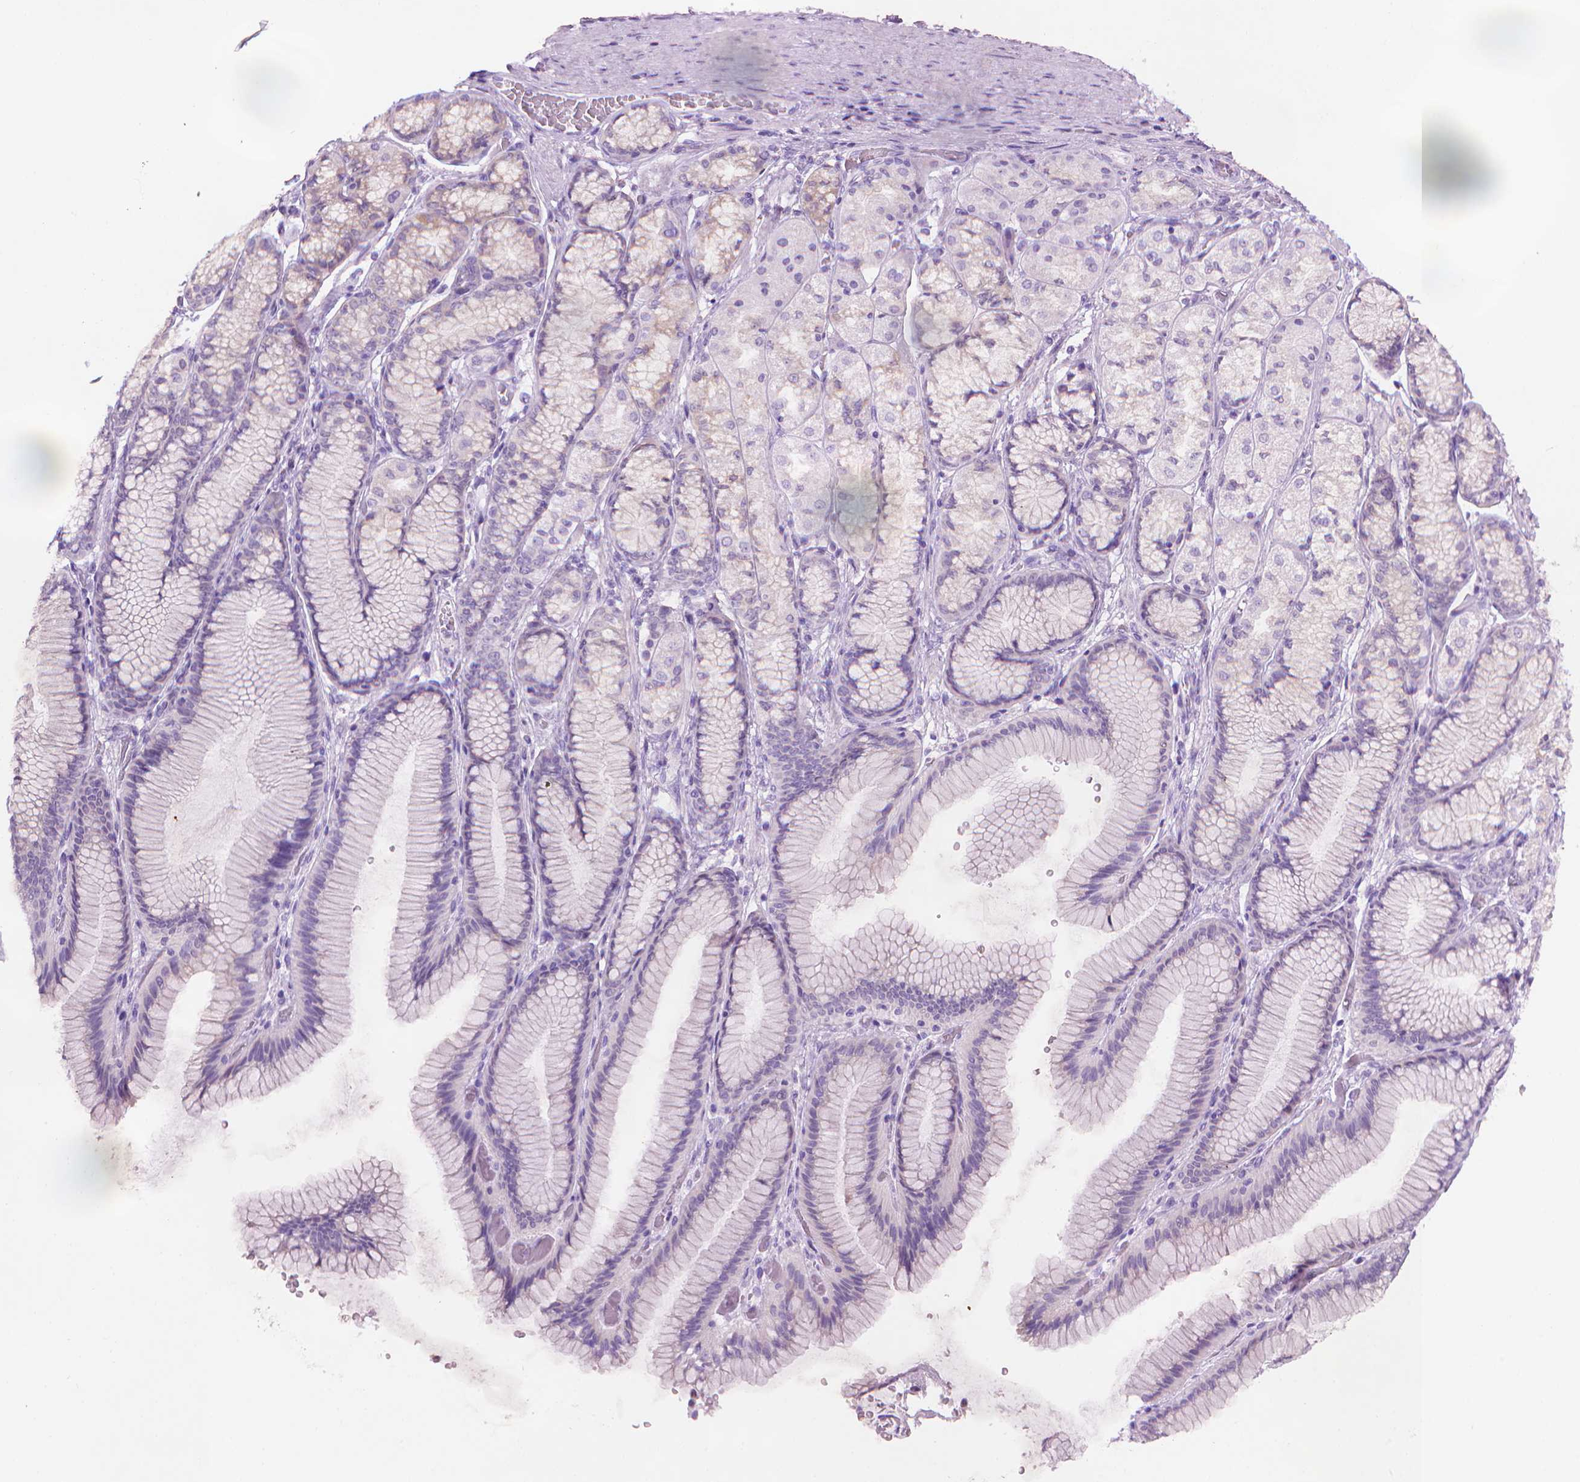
{"staining": {"intensity": "weak", "quantity": "<25%", "location": "cytoplasmic/membranous"}, "tissue": "stomach", "cell_type": "Glandular cells", "image_type": "normal", "snomed": [{"axis": "morphology", "description": "Normal tissue, NOS"}, {"axis": "morphology", "description": "Adenocarcinoma, NOS"}, {"axis": "morphology", "description": "Adenocarcinoma, High grade"}, {"axis": "topography", "description": "Stomach, upper"}, {"axis": "topography", "description": "Stomach"}], "caption": "Image shows no significant protein expression in glandular cells of benign stomach. (DAB (3,3'-diaminobenzidine) immunohistochemistry (IHC) visualized using brightfield microscopy, high magnification).", "gene": "TTC29", "patient": {"sex": "female", "age": 65}}